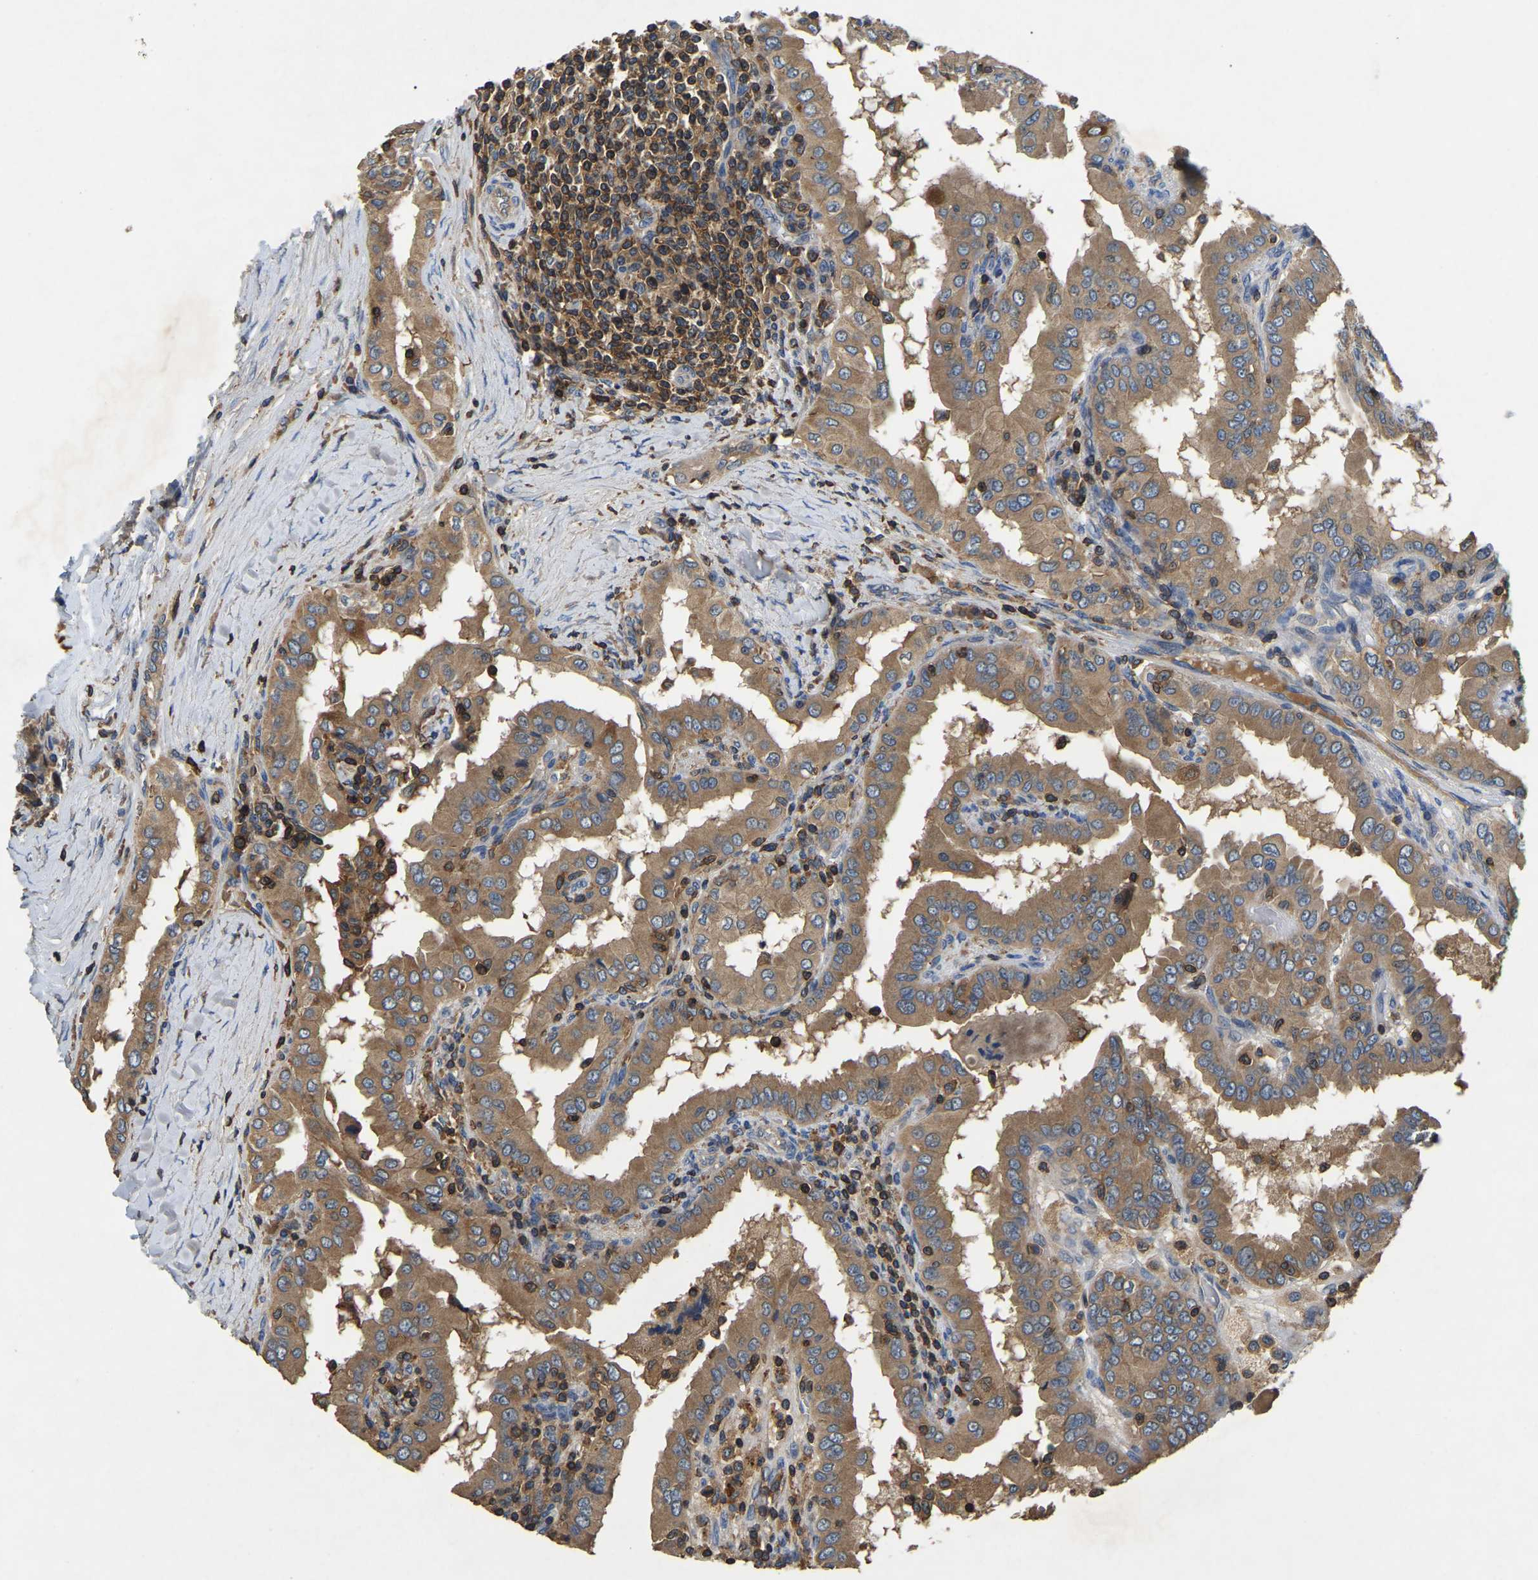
{"staining": {"intensity": "moderate", "quantity": ">75%", "location": "cytoplasmic/membranous"}, "tissue": "thyroid cancer", "cell_type": "Tumor cells", "image_type": "cancer", "snomed": [{"axis": "morphology", "description": "Papillary adenocarcinoma, NOS"}, {"axis": "topography", "description": "Thyroid gland"}], "caption": "Protein expression analysis of human thyroid papillary adenocarcinoma reveals moderate cytoplasmic/membranous positivity in about >75% of tumor cells. Immunohistochemistry stains the protein of interest in brown and the nuclei are stained blue.", "gene": "SMPD2", "patient": {"sex": "male", "age": 33}}